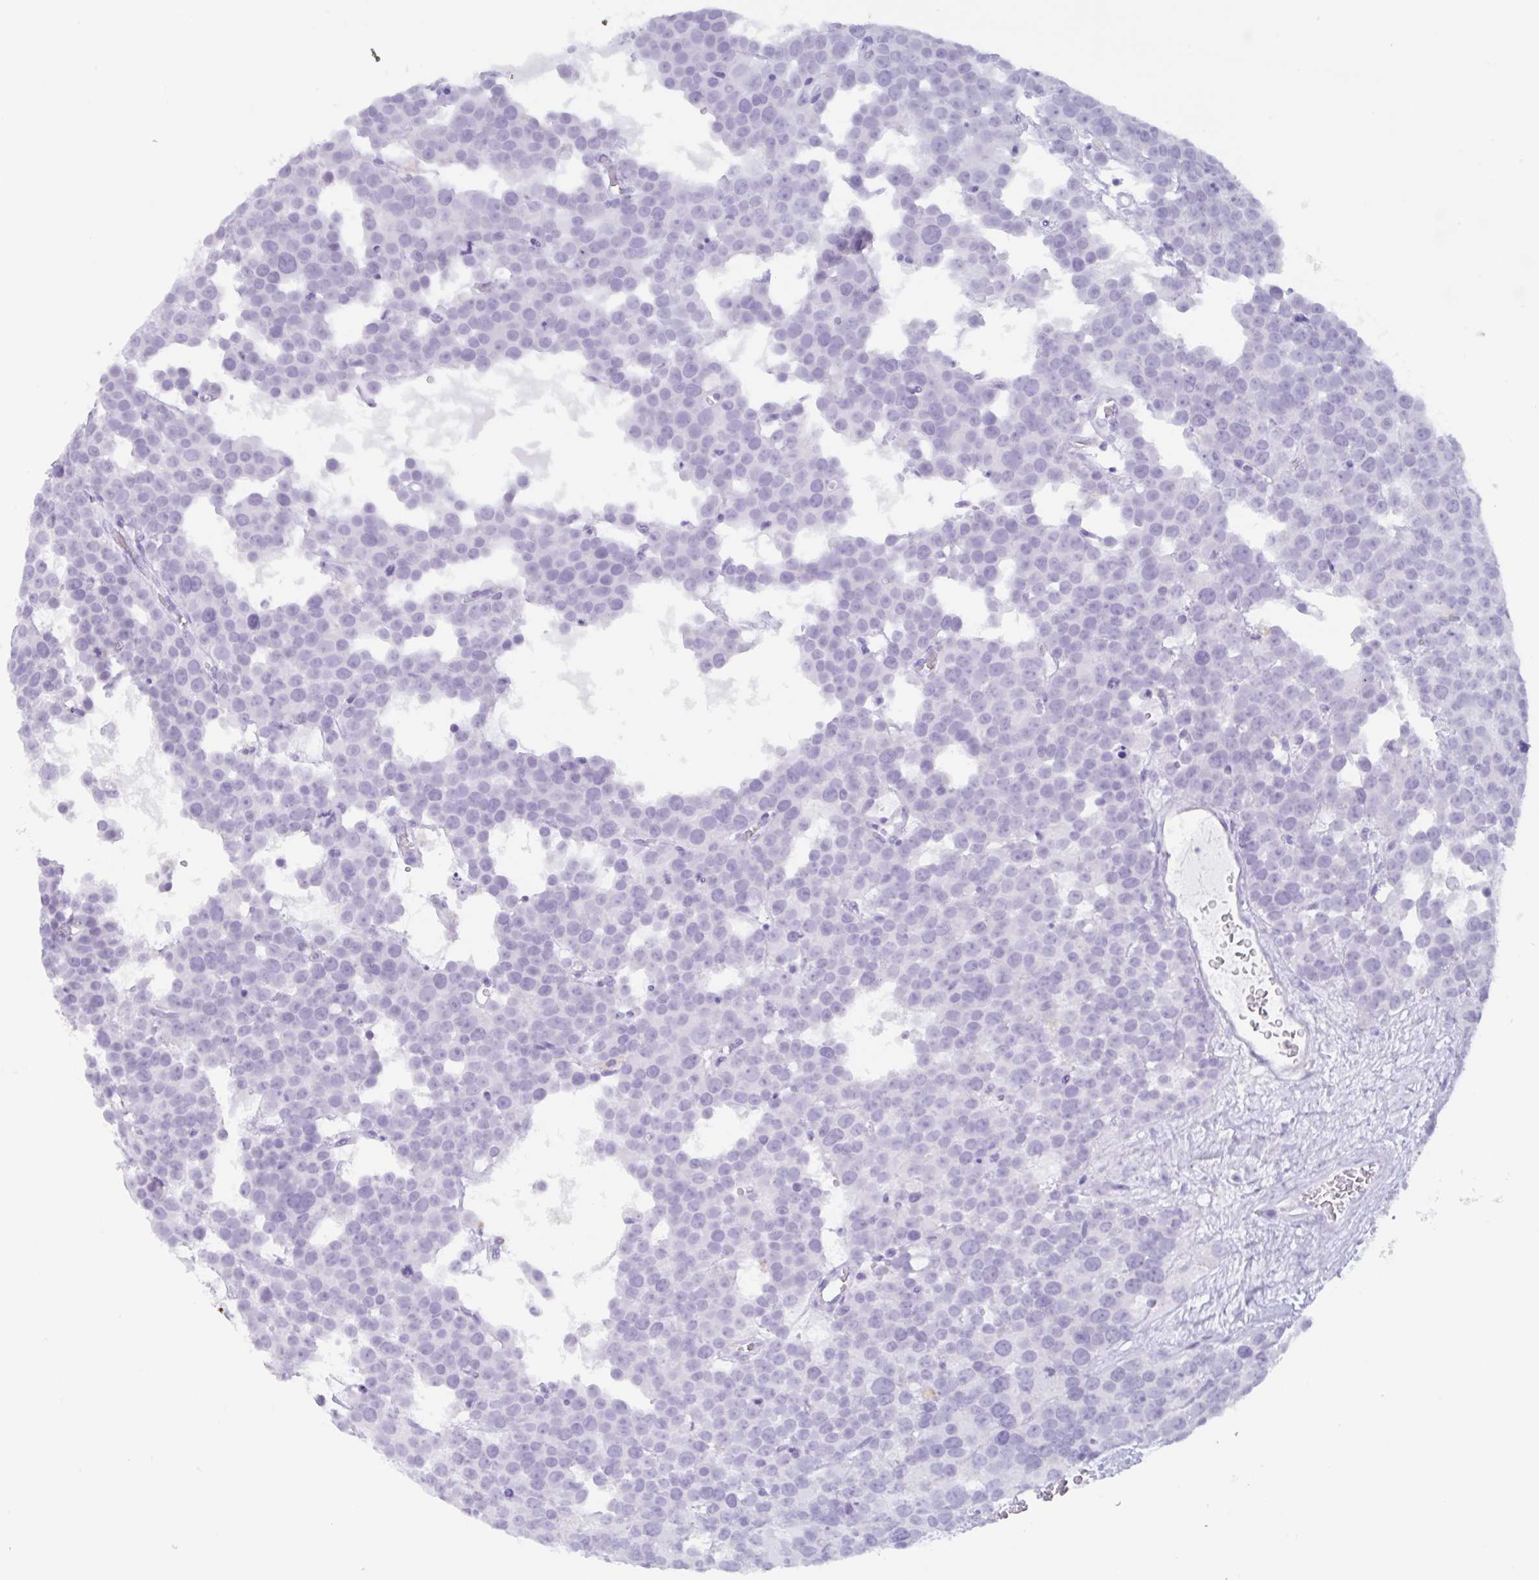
{"staining": {"intensity": "negative", "quantity": "none", "location": "none"}, "tissue": "testis cancer", "cell_type": "Tumor cells", "image_type": "cancer", "snomed": [{"axis": "morphology", "description": "Seminoma, NOS"}, {"axis": "topography", "description": "Testis"}], "caption": "Photomicrograph shows no significant protein positivity in tumor cells of seminoma (testis).", "gene": "DTWD2", "patient": {"sex": "male", "age": 71}}